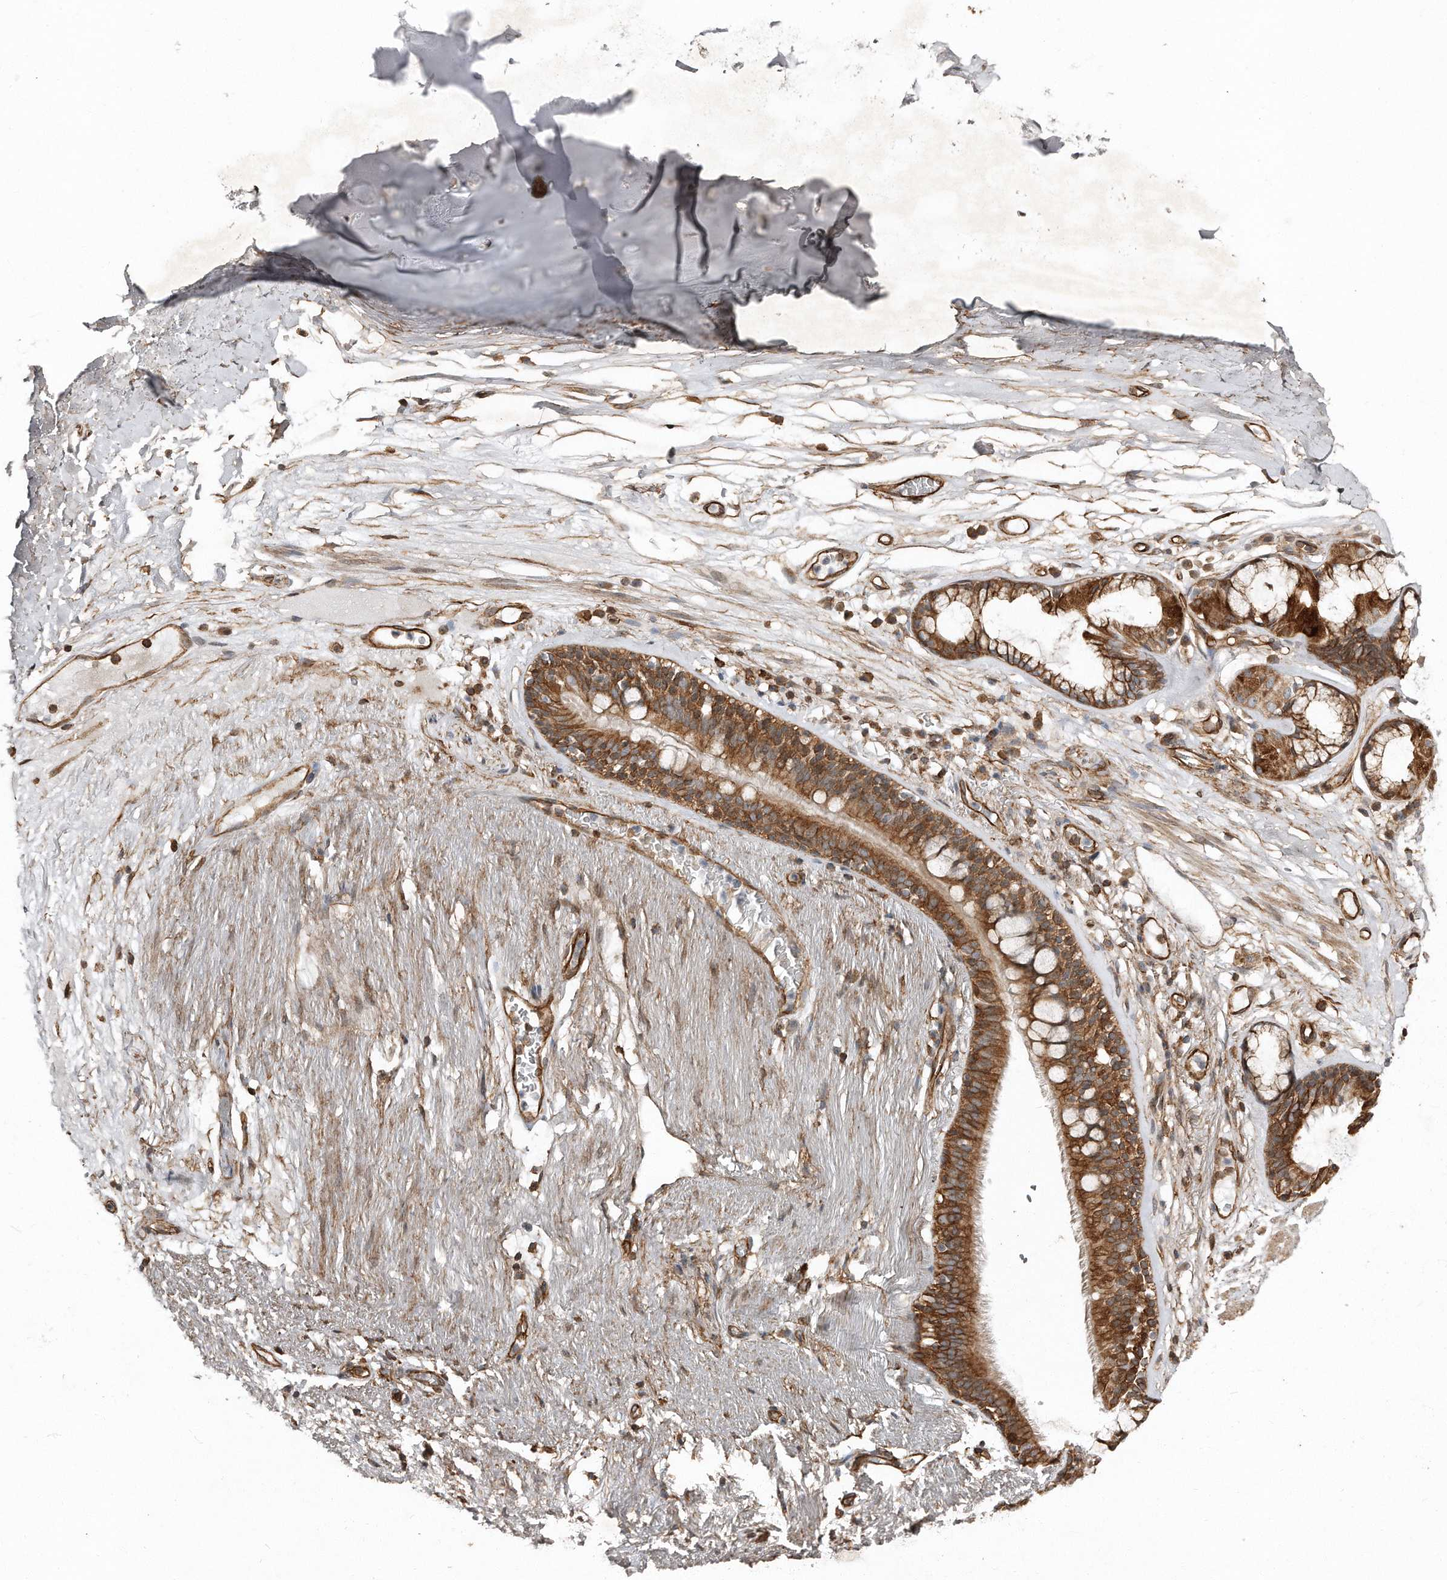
{"staining": {"intensity": "strong", "quantity": ">75%", "location": "cytoplasmic/membranous"}, "tissue": "adipose tissue", "cell_type": "Adipocytes", "image_type": "normal", "snomed": [{"axis": "morphology", "description": "Normal tissue, NOS"}, {"axis": "topography", "description": "Cartilage tissue"}], "caption": "DAB immunohistochemical staining of unremarkable adipose tissue demonstrates strong cytoplasmic/membranous protein expression in approximately >75% of adipocytes. (IHC, brightfield microscopy, high magnification).", "gene": "SNAP47", "patient": {"sex": "female", "age": 63}}